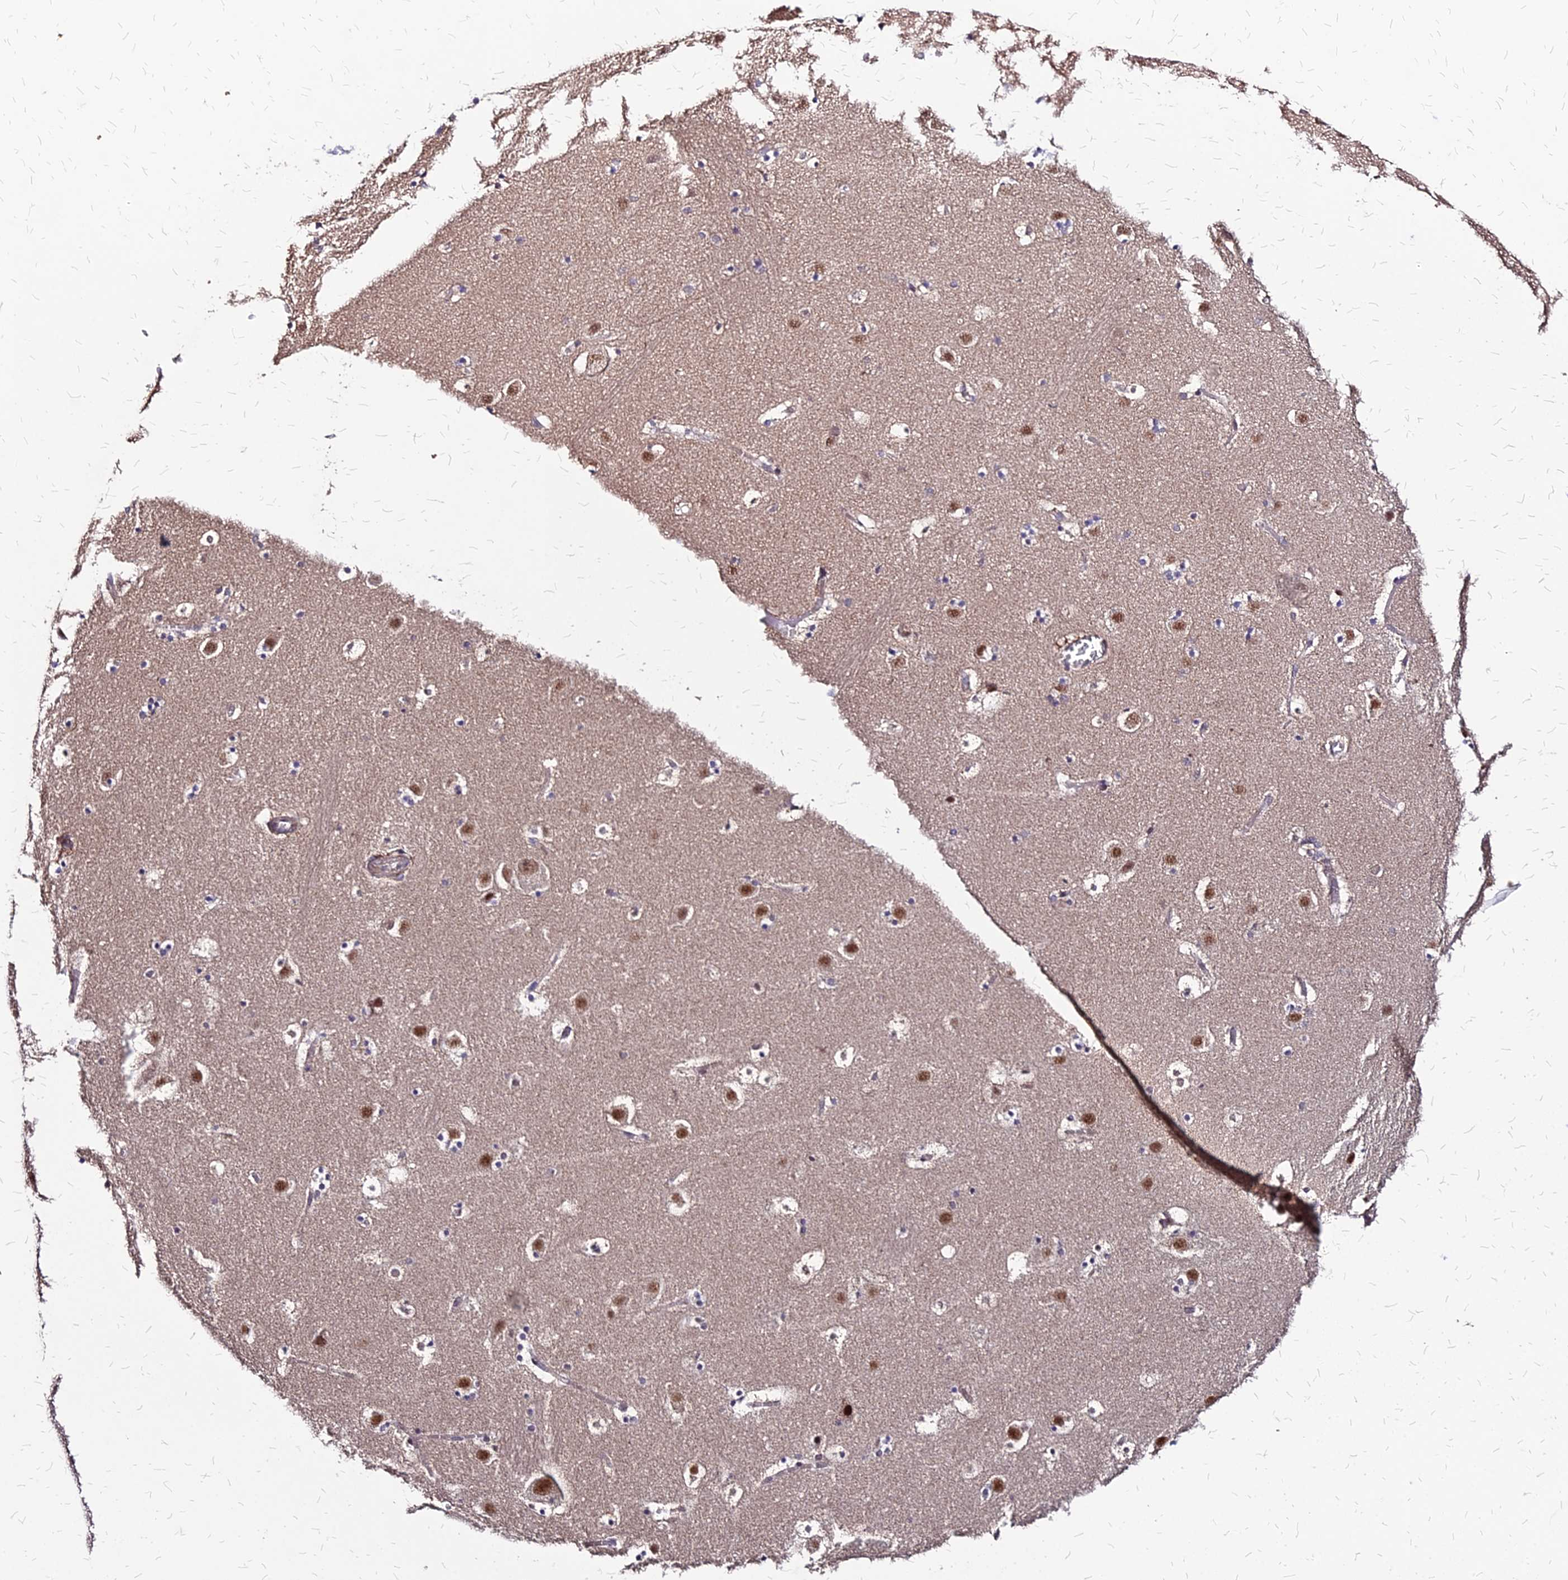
{"staining": {"intensity": "negative", "quantity": "none", "location": "none"}, "tissue": "caudate", "cell_type": "Glial cells", "image_type": "normal", "snomed": [{"axis": "morphology", "description": "Normal tissue, NOS"}, {"axis": "topography", "description": "Lateral ventricle wall"}], "caption": "A high-resolution photomicrograph shows IHC staining of normal caudate, which exhibits no significant positivity in glial cells. (Immunohistochemistry (ihc), brightfield microscopy, high magnification).", "gene": "APBA3", "patient": {"sex": "male", "age": 45}}